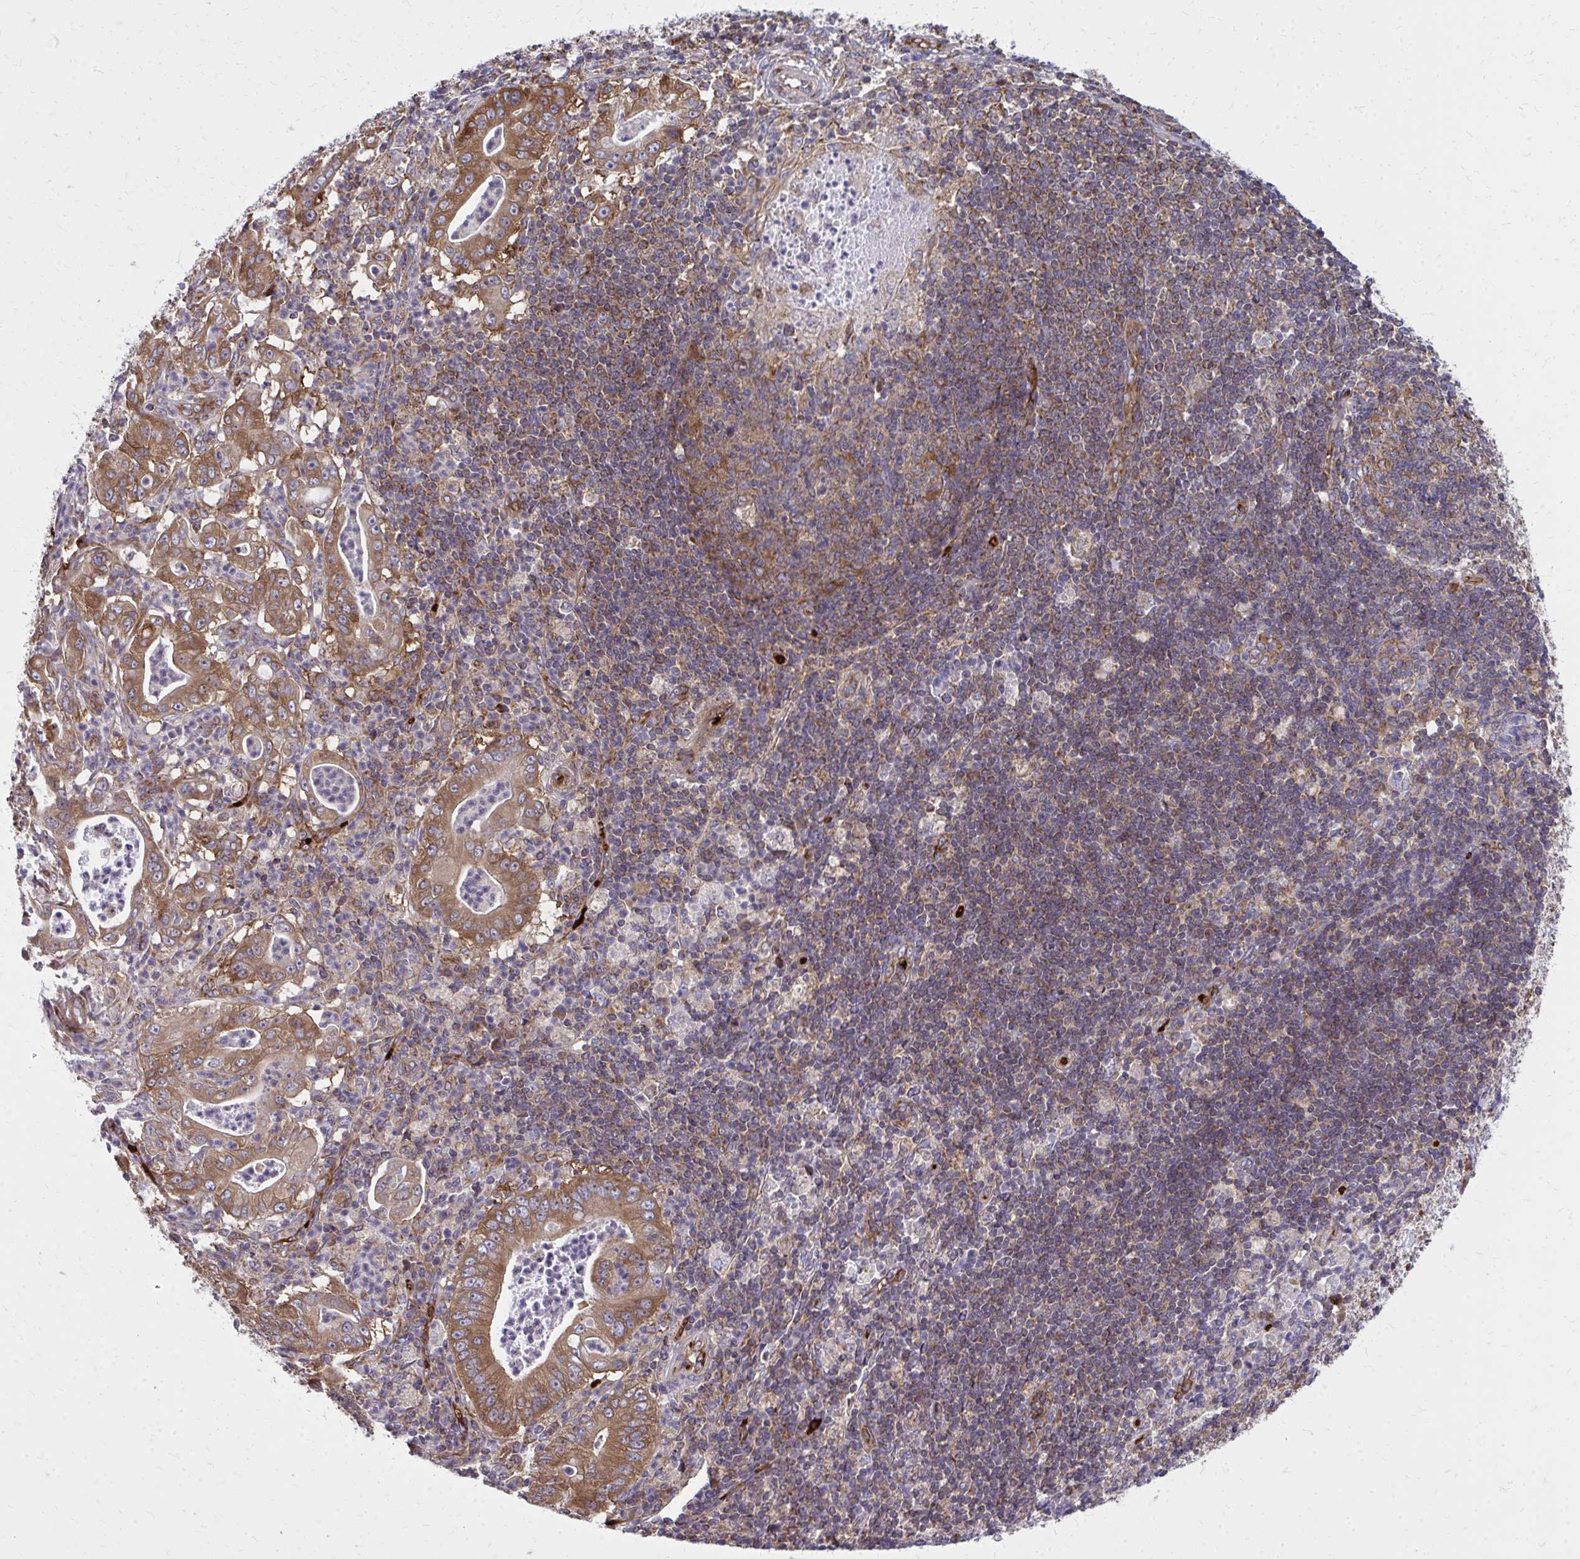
{"staining": {"intensity": "moderate", "quantity": ">75%", "location": "cytoplasmic/membranous"}, "tissue": "pancreatic cancer", "cell_type": "Tumor cells", "image_type": "cancer", "snomed": [{"axis": "morphology", "description": "Adenocarcinoma, NOS"}, {"axis": "topography", "description": "Pancreas"}], "caption": "Pancreatic adenocarcinoma tissue demonstrates moderate cytoplasmic/membranous expression in about >75% of tumor cells", "gene": "PDK4", "patient": {"sex": "male", "age": 71}}